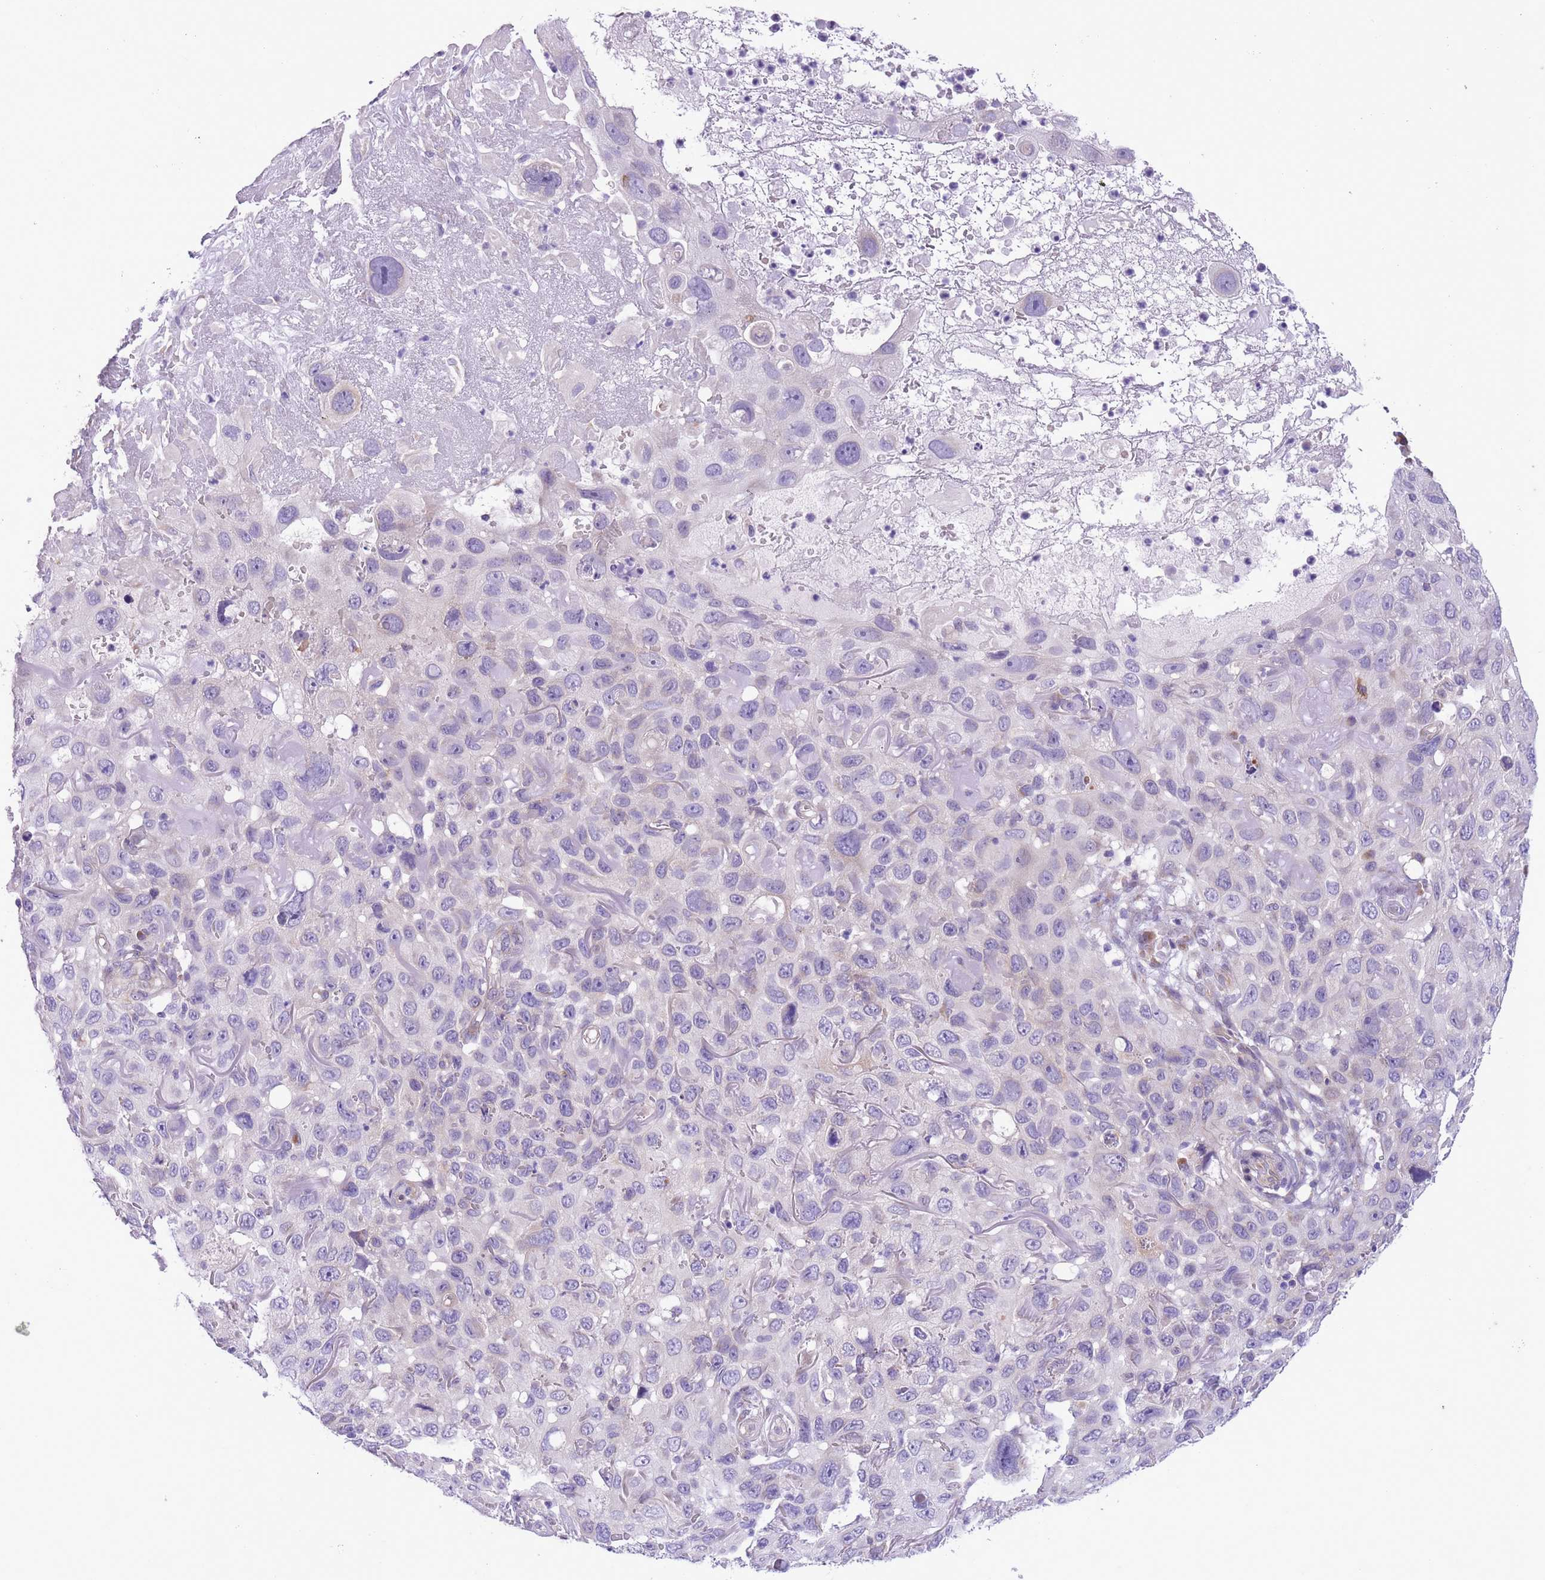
{"staining": {"intensity": "negative", "quantity": "none", "location": "none"}, "tissue": "skin cancer", "cell_type": "Tumor cells", "image_type": "cancer", "snomed": [{"axis": "morphology", "description": "Squamous cell carcinoma in situ, NOS"}, {"axis": "morphology", "description": "Squamous cell carcinoma, NOS"}, {"axis": "topography", "description": "Skin"}], "caption": "A micrograph of skin cancer (squamous cell carcinoma) stained for a protein shows no brown staining in tumor cells. (Brightfield microscopy of DAB (3,3'-diaminobenzidine) immunohistochemistry (IHC) at high magnification).", "gene": "WWOX", "patient": {"sex": "male", "age": 93}}